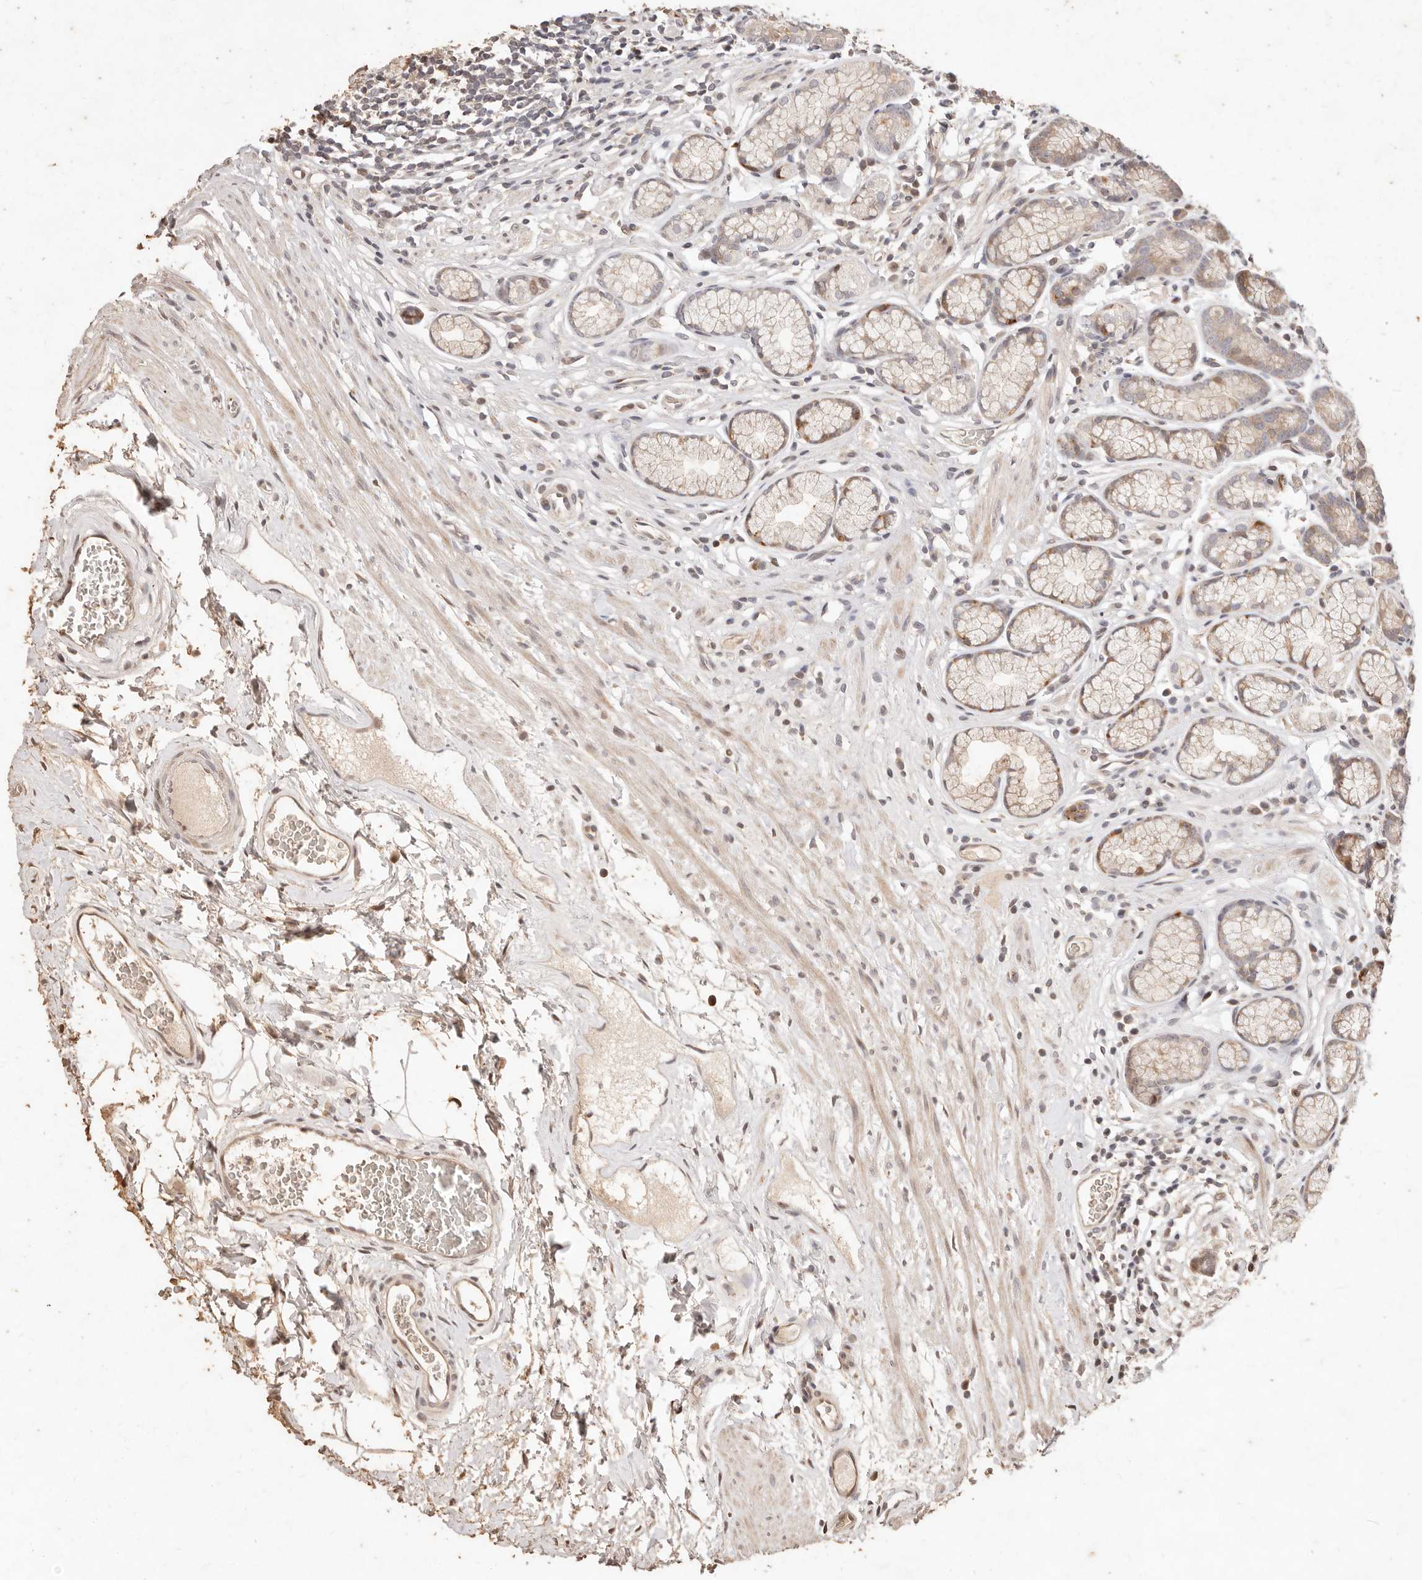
{"staining": {"intensity": "weak", "quantity": "25%-75%", "location": "cytoplasmic/membranous"}, "tissue": "stomach", "cell_type": "Glandular cells", "image_type": "normal", "snomed": [{"axis": "morphology", "description": "Normal tissue, NOS"}, {"axis": "topography", "description": "Stomach"}], "caption": "Immunohistochemistry (IHC) of benign stomach shows low levels of weak cytoplasmic/membranous positivity in about 25%-75% of glandular cells. (DAB IHC, brown staining for protein, blue staining for nuclei).", "gene": "KIF9", "patient": {"sex": "male", "age": 42}}